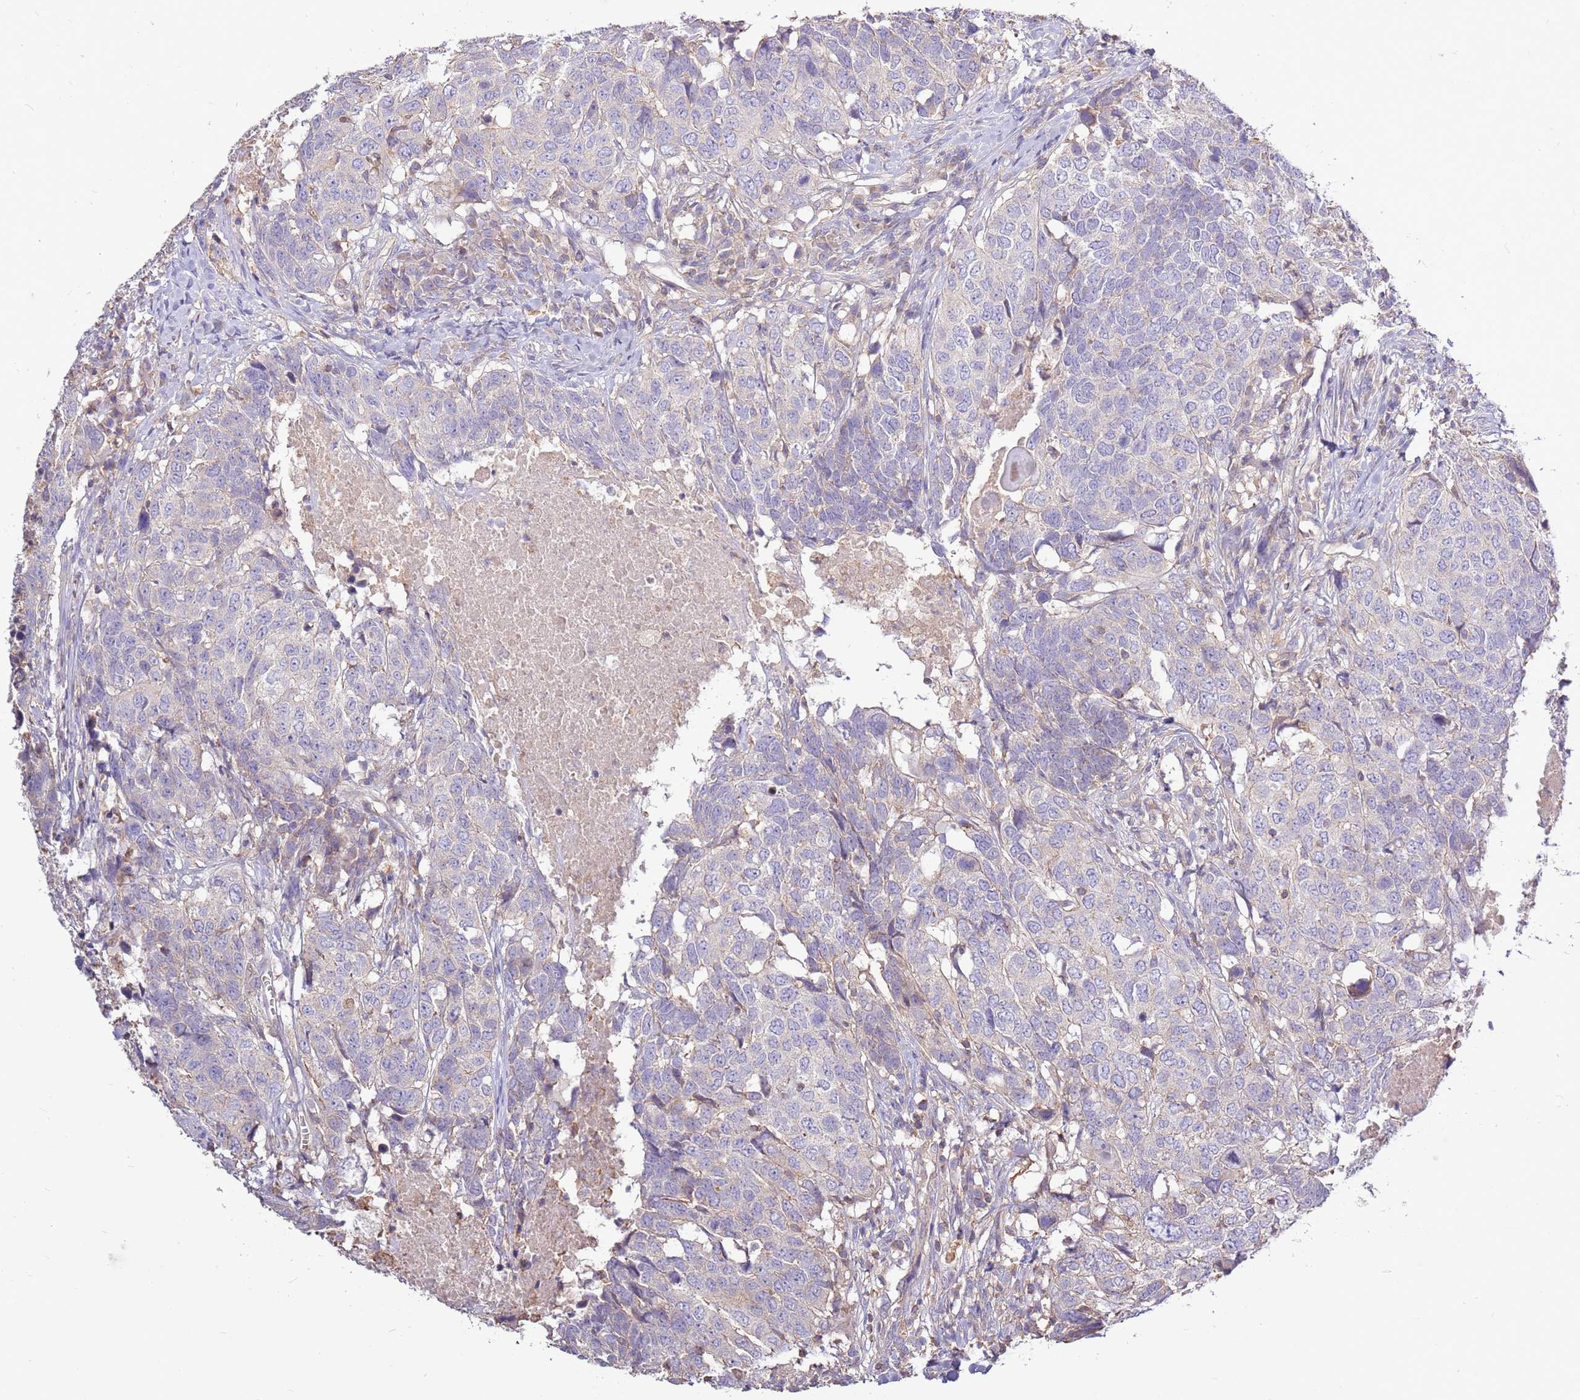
{"staining": {"intensity": "negative", "quantity": "none", "location": "none"}, "tissue": "head and neck cancer", "cell_type": "Tumor cells", "image_type": "cancer", "snomed": [{"axis": "morphology", "description": "Squamous cell carcinoma, NOS"}, {"axis": "topography", "description": "Head-Neck"}], "caption": "Tumor cells are negative for protein expression in human head and neck squamous cell carcinoma. (Stains: DAB immunohistochemistry with hematoxylin counter stain, Microscopy: brightfield microscopy at high magnification).", "gene": "EVA1B", "patient": {"sex": "male", "age": 66}}